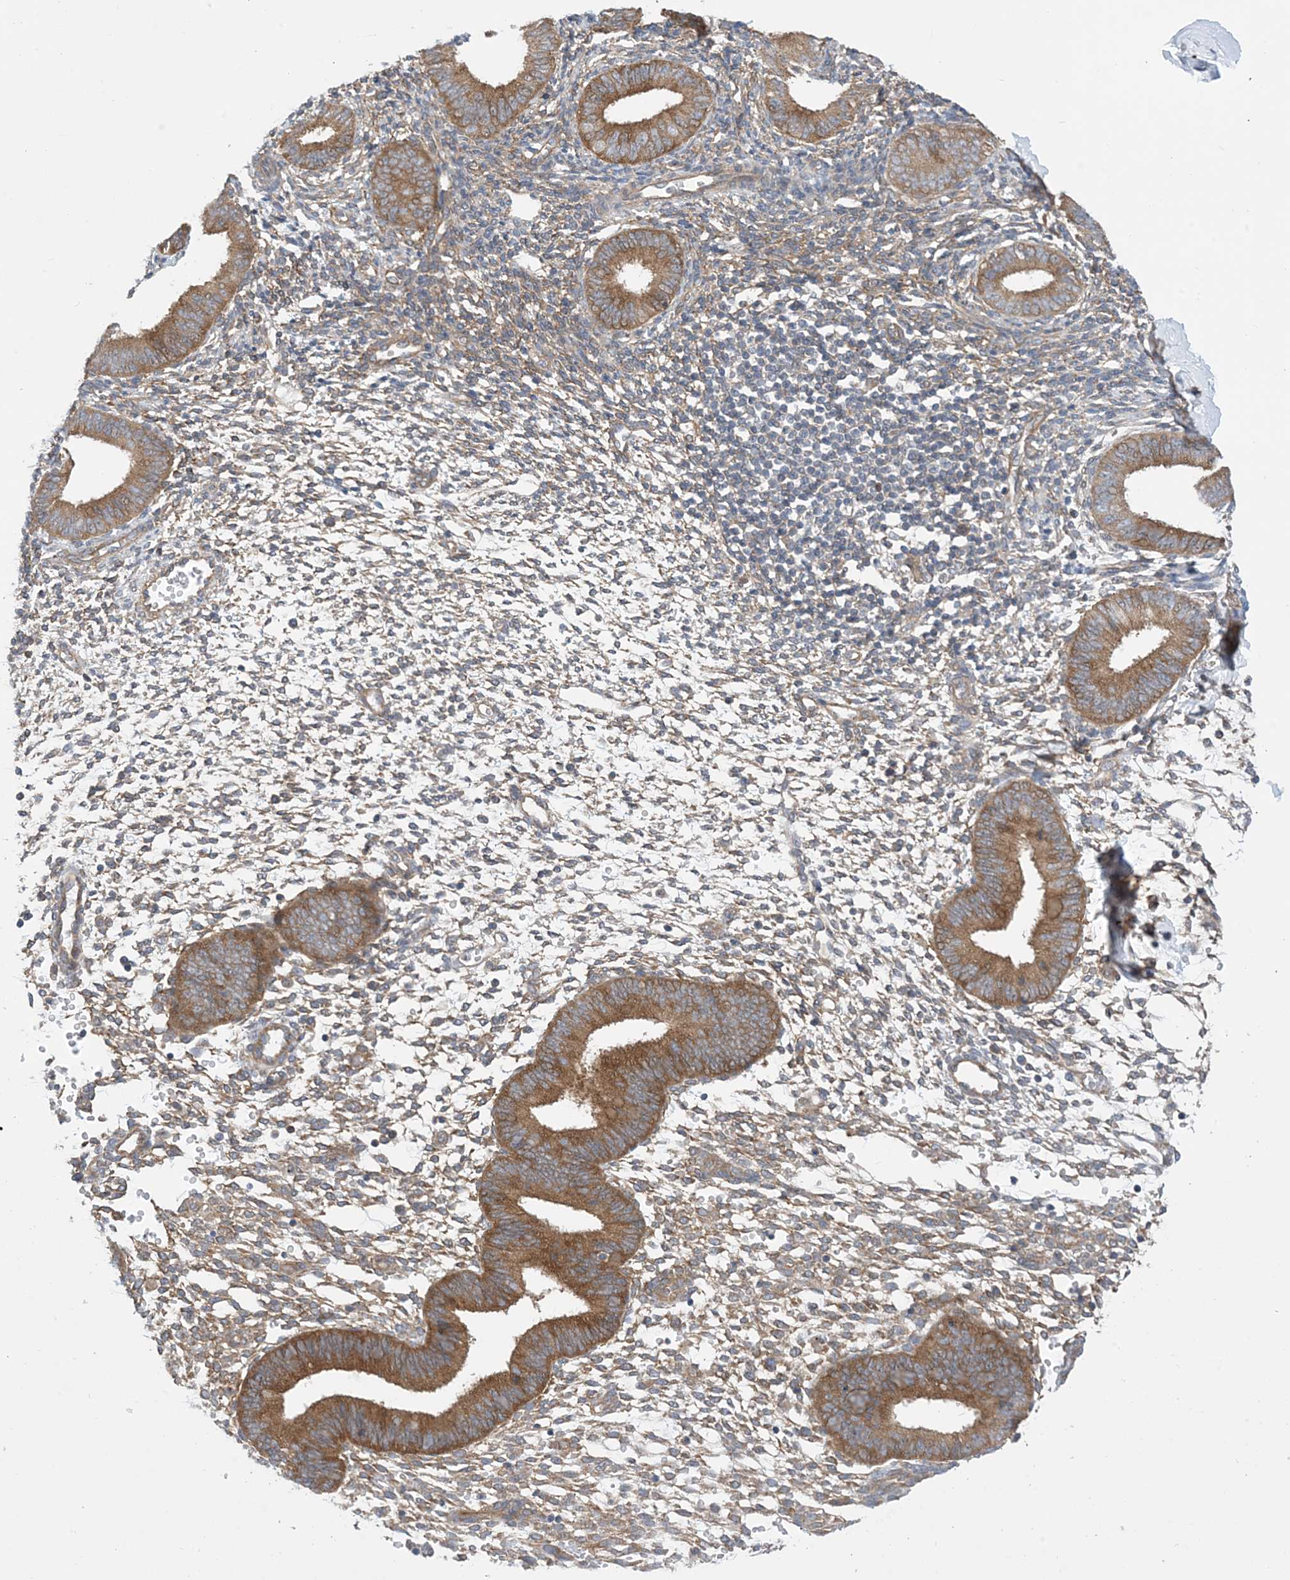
{"staining": {"intensity": "moderate", "quantity": "<25%", "location": "cytoplasmic/membranous"}, "tissue": "endometrium", "cell_type": "Cells in endometrial stroma", "image_type": "normal", "snomed": [{"axis": "morphology", "description": "Normal tissue, NOS"}, {"axis": "topography", "description": "Uterus"}, {"axis": "topography", "description": "Endometrium"}], "caption": "Immunohistochemical staining of benign human endometrium shows low levels of moderate cytoplasmic/membranous positivity in approximately <25% of cells in endometrial stroma. Immunohistochemistry (ihc) stains the protein in brown and the nuclei are stained blue.", "gene": "EHBP1", "patient": {"sex": "female", "age": 48}}